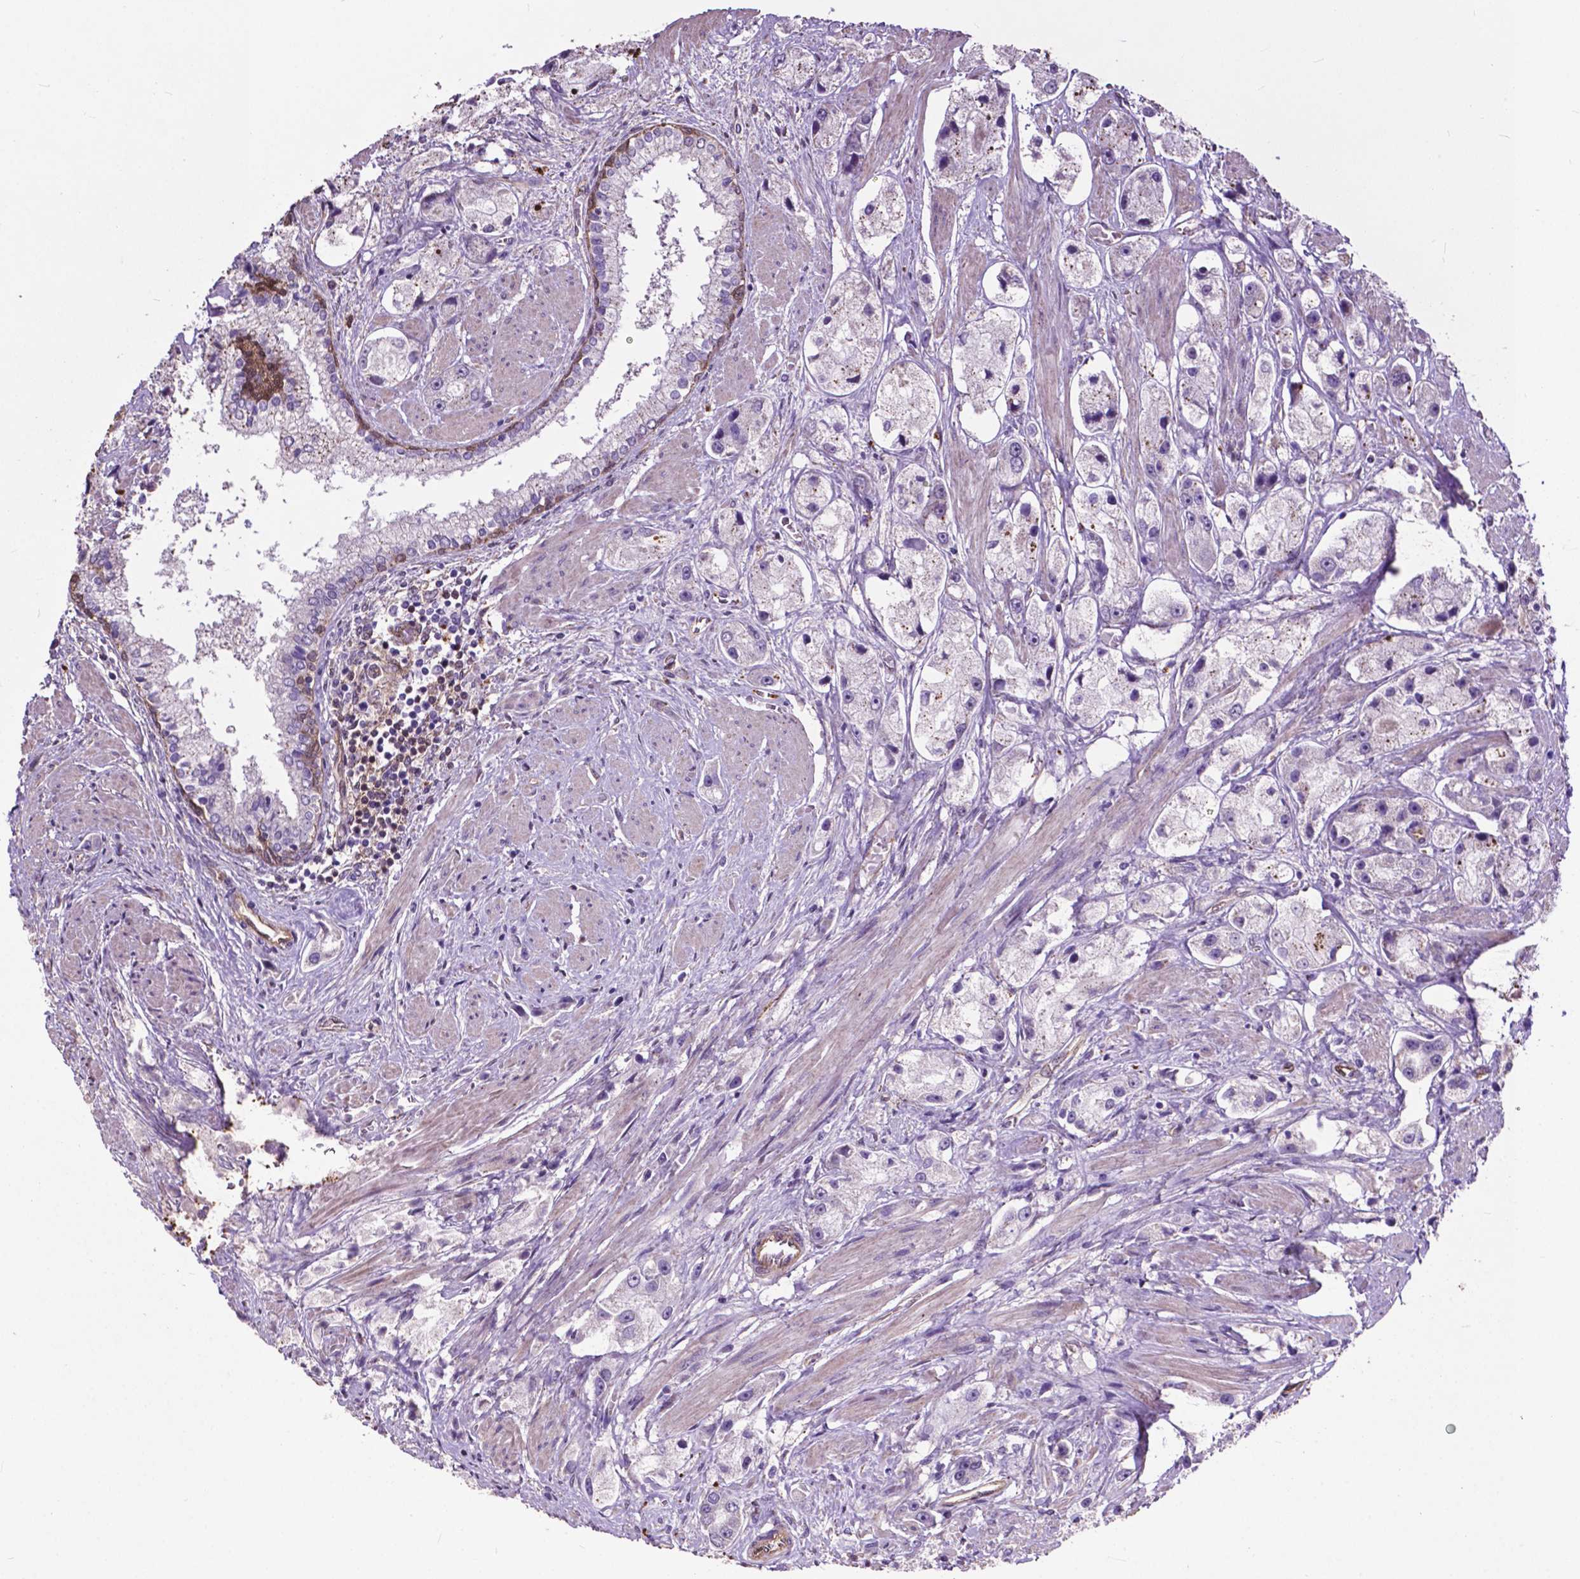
{"staining": {"intensity": "negative", "quantity": "none", "location": "none"}, "tissue": "prostate cancer", "cell_type": "Tumor cells", "image_type": "cancer", "snomed": [{"axis": "morphology", "description": "Adenocarcinoma, High grade"}, {"axis": "topography", "description": "Prostate"}], "caption": "This histopathology image is of high-grade adenocarcinoma (prostate) stained with immunohistochemistry (IHC) to label a protein in brown with the nuclei are counter-stained blue. There is no staining in tumor cells. The staining is performed using DAB (3,3'-diaminobenzidine) brown chromogen with nuclei counter-stained in using hematoxylin.", "gene": "PDLIM1", "patient": {"sex": "male", "age": 67}}